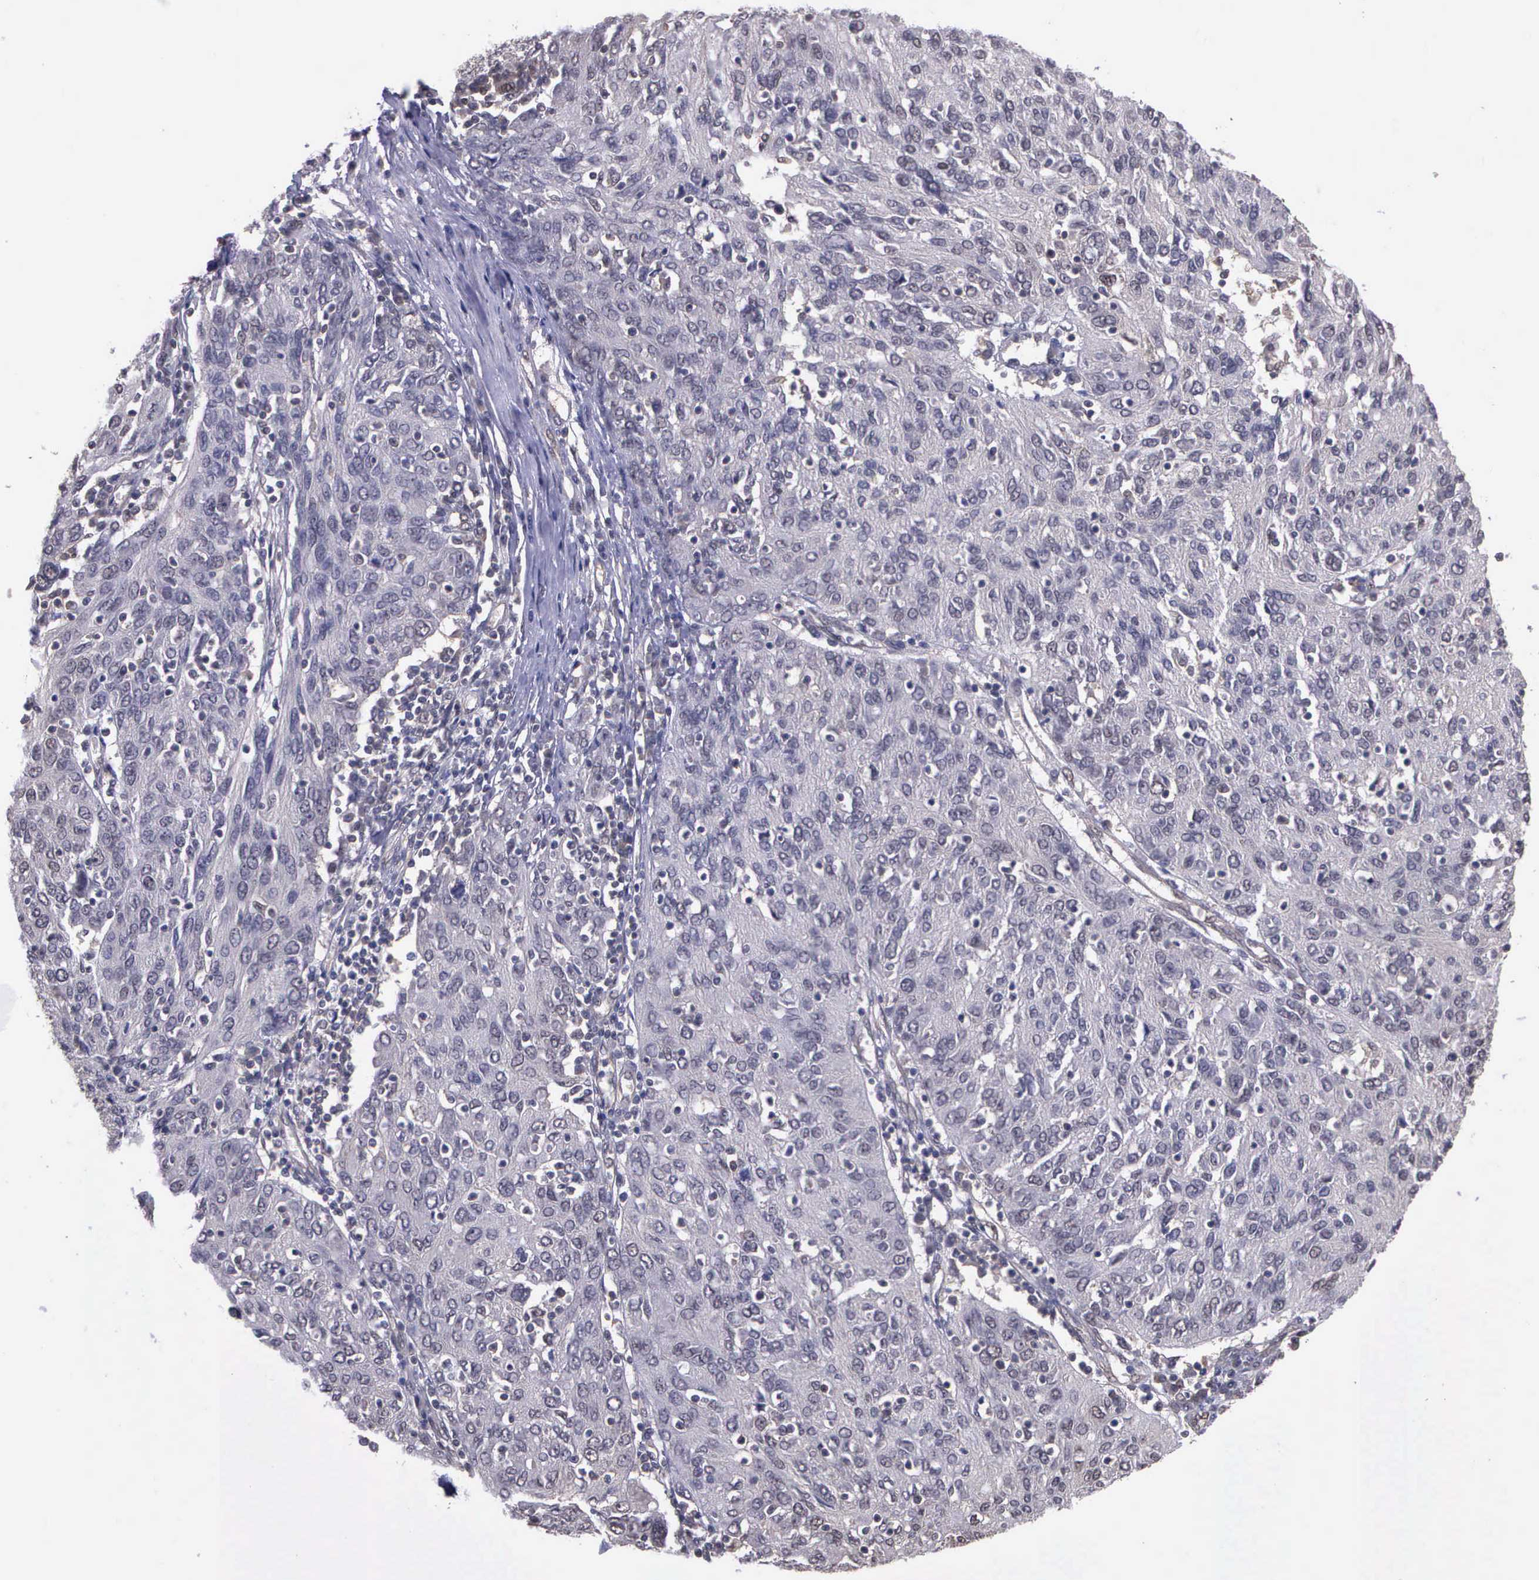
{"staining": {"intensity": "weak", "quantity": "25%-75%", "location": "cytoplasmic/membranous"}, "tissue": "ovarian cancer", "cell_type": "Tumor cells", "image_type": "cancer", "snomed": [{"axis": "morphology", "description": "Carcinoma, endometroid"}, {"axis": "topography", "description": "Ovary"}], "caption": "Immunohistochemistry of human ovarian cancer exhibits low levels of weak cytoplasmic/membranous staining in approximately 25%-75% of tumor cells. (Brightfield microscopy of DAB IHC at high magnification).", "gene": "PSMC1", "patient": {"sex": "female", "age": 50}}